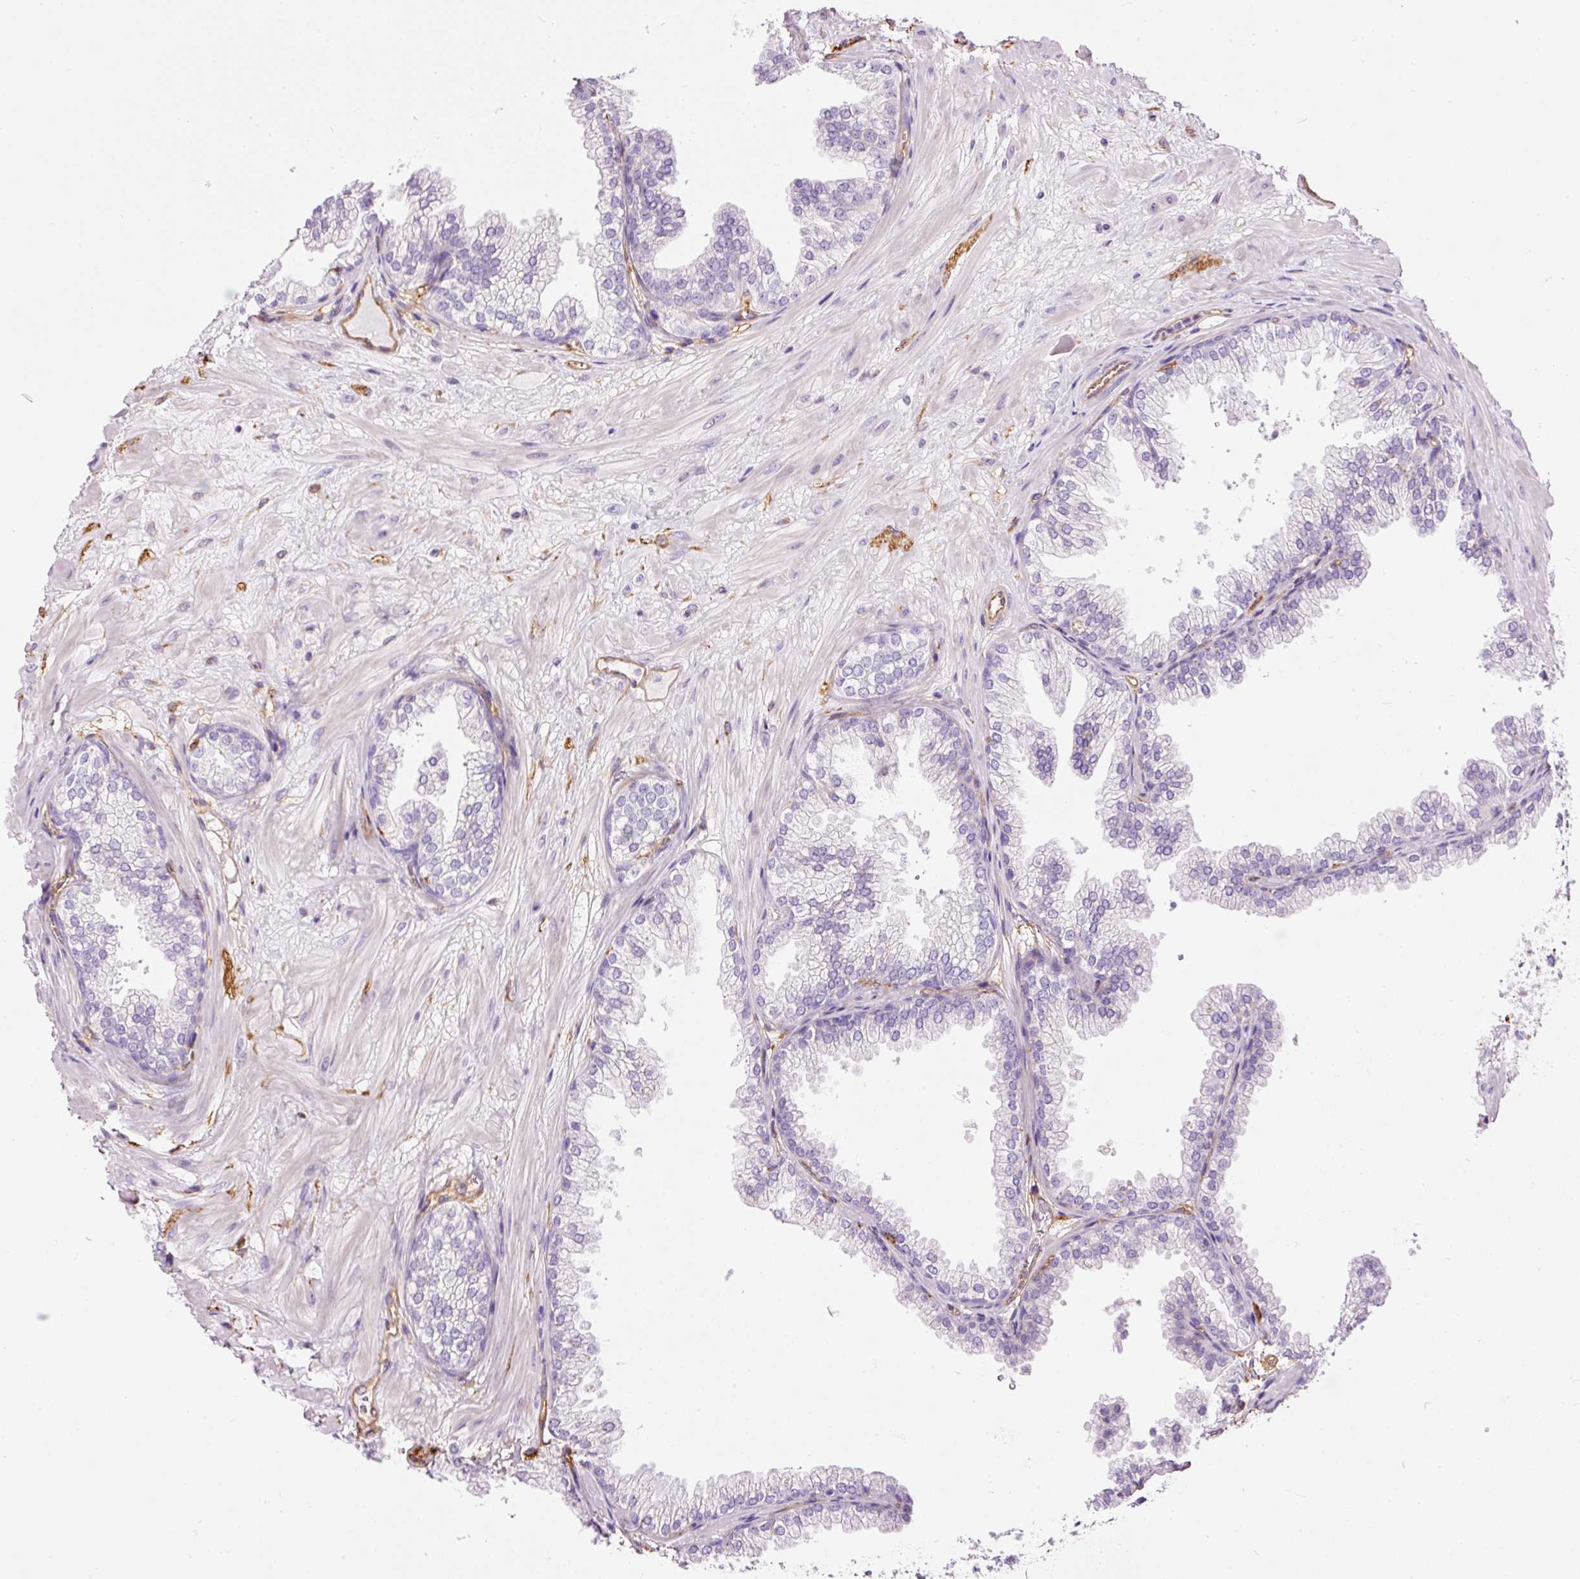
{"staining": {"intensity": "negative", "quantity": "none", "location": "none"}, "tissue": "prostate", "cell_type": "Glandular cells", "image_type": "normal", "snomed": [{"axis": "morphology", "description": "Normal tissue, NOS"}, {"axis": "topography", "description": "Prostate"}], "caption": "High magnification brightfield microscopy of normal prostate stained with DAB (brown) and counterstained with hematoxylin (blue): glandular cells show no significant expression.", "gene": "ENSG00000249624", "patient": {"sex": "male", "age": 37}}